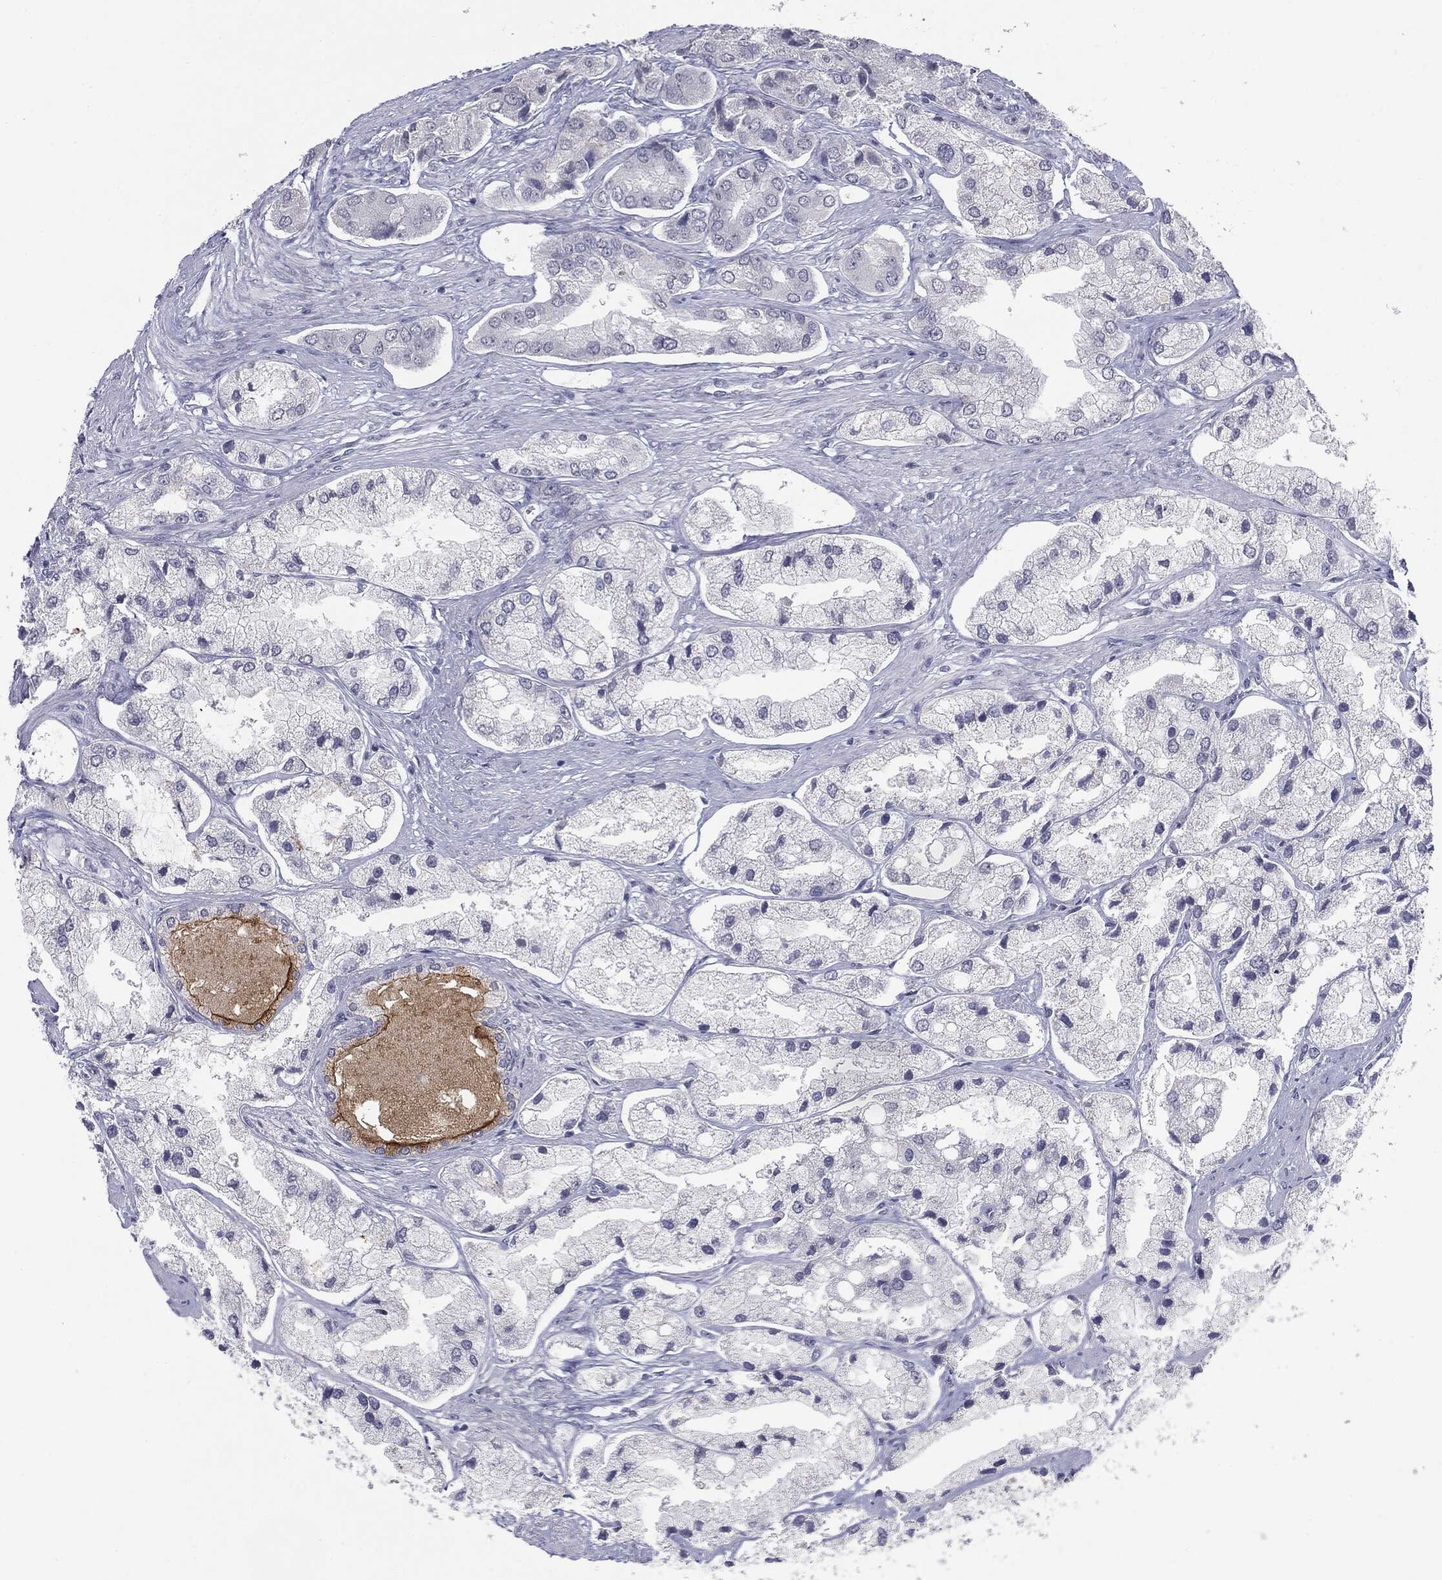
{"staining": {"intensity": "negative", "quantity": "none", "location": "none"}, "tissue": "prostate cancer", "cell_type": "Tumor cells", "image_type": "cancer", "snomed": [{"axis": "morphology", "description": "Adenocarcinoma, Low grade"}, {"axis": "topography", "description": "Prostate"}], "caption": "Prostate low-grade adenocarcinoma was stained to show a protein in brown. There is no significant staining in tumor cells.", "gene": "MUC1", "patient": {"sex": "male", "age": 69}}